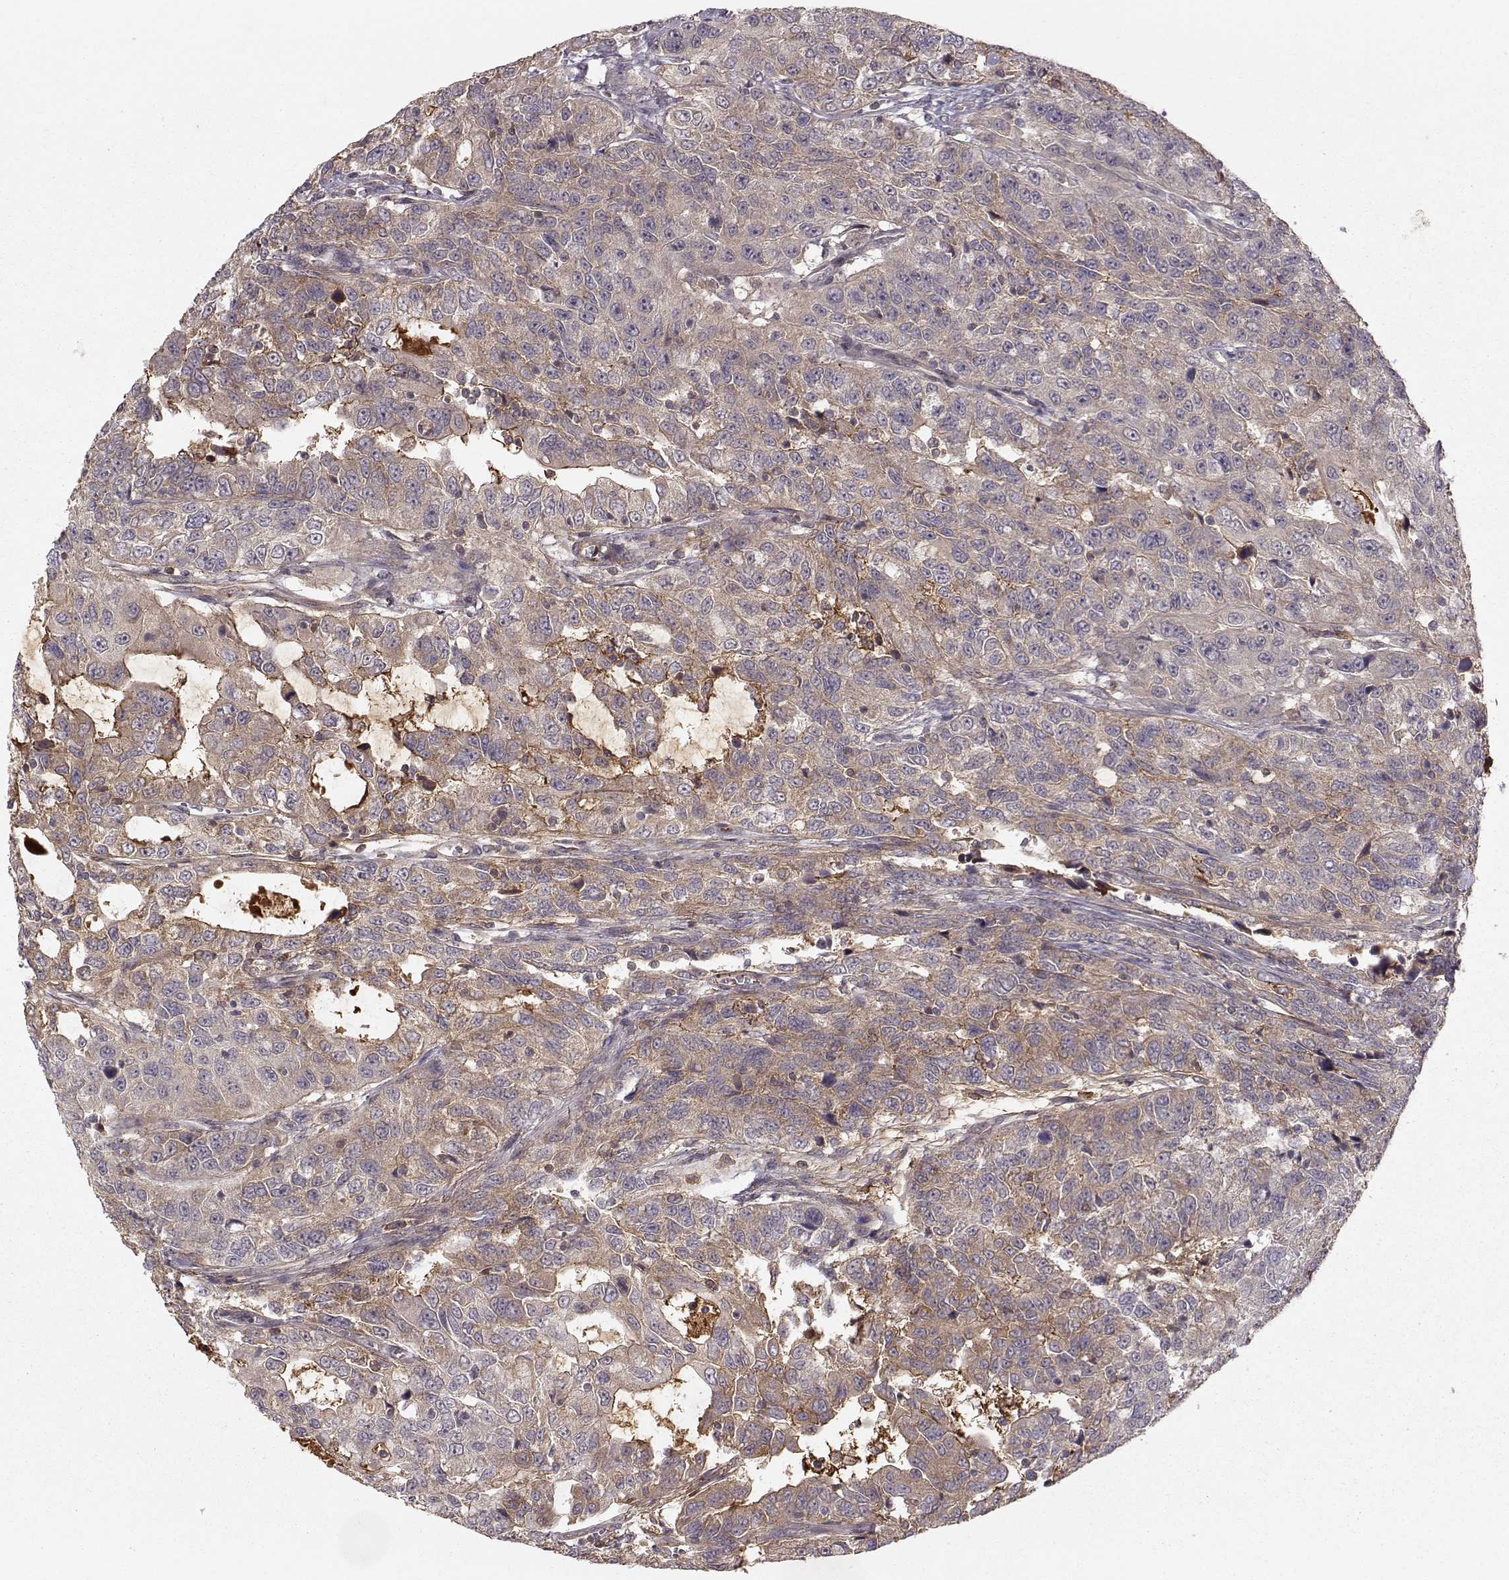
{"staining": {"intensity": "weak", "quantity": "<25%", "location": "cytoplasmic/membranous"}, "tissue": "urothelial cancer", "cell_type": "Tumor cells", "image_type": "cancer", "snomed": [{"axis": "morphology", "description": "Urothelial carcinoma, NOS"}, {"axis": "morphology", "description": "Urothelial carcinoma, High grade"}, {"axis": "topography", "description": "Urinary bladder"}], "caption": "A high-resolution photomicrograph shows immunohistochemistry staining of high-grade urothelial carcinoma, which reveals no significant positivity in tumor cells. Brightfield microscopy of IHC stained with DAB (brown) and hematoxylin (blue), captured at high magnification.", "gene": "WNT6", "patient": {"sex": "female", "age": 73}}